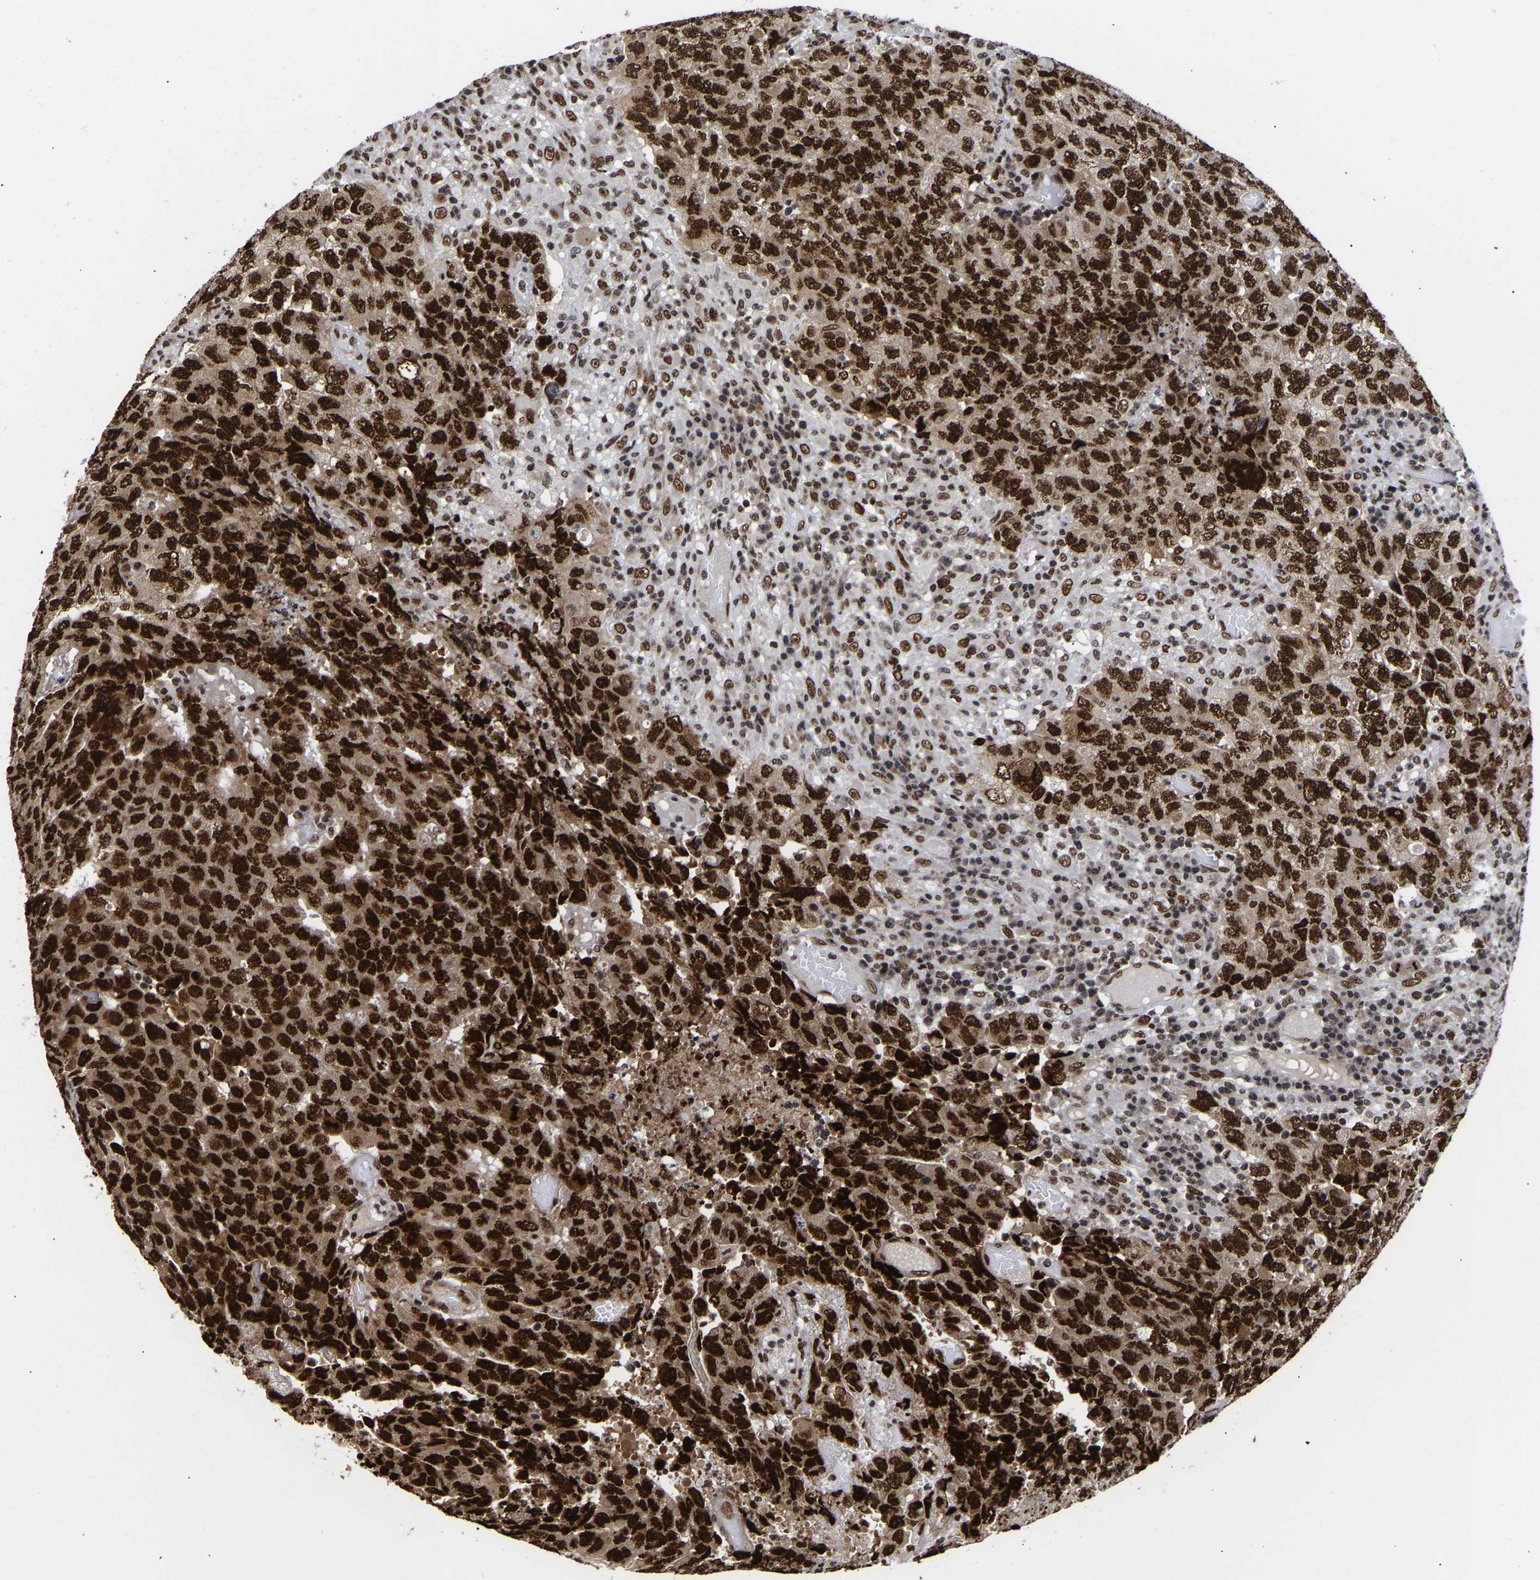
{"staining": {"intensity": "strong", "quantity": ">75%", "location": "cytoplasmic/membranous,nuclear"}, "tissue": "testis cancer", "cell_type": "Tumor cells", "image_type": "cancer", "snomed": [{"axis": "morphology", "description": "Necrosis, NOS"}, {"axis": "morphology", "description": "Carcinoma, Embryonal, NOS"}, {"axis": "topography", "description": "Testis"}], "caption": "Embryonal carcinoma (testis) stained with a protein marker reveals strong staining in tumor cells.", "gene": "PSIP1", "patient": {"sex": "male", "age": 19}}